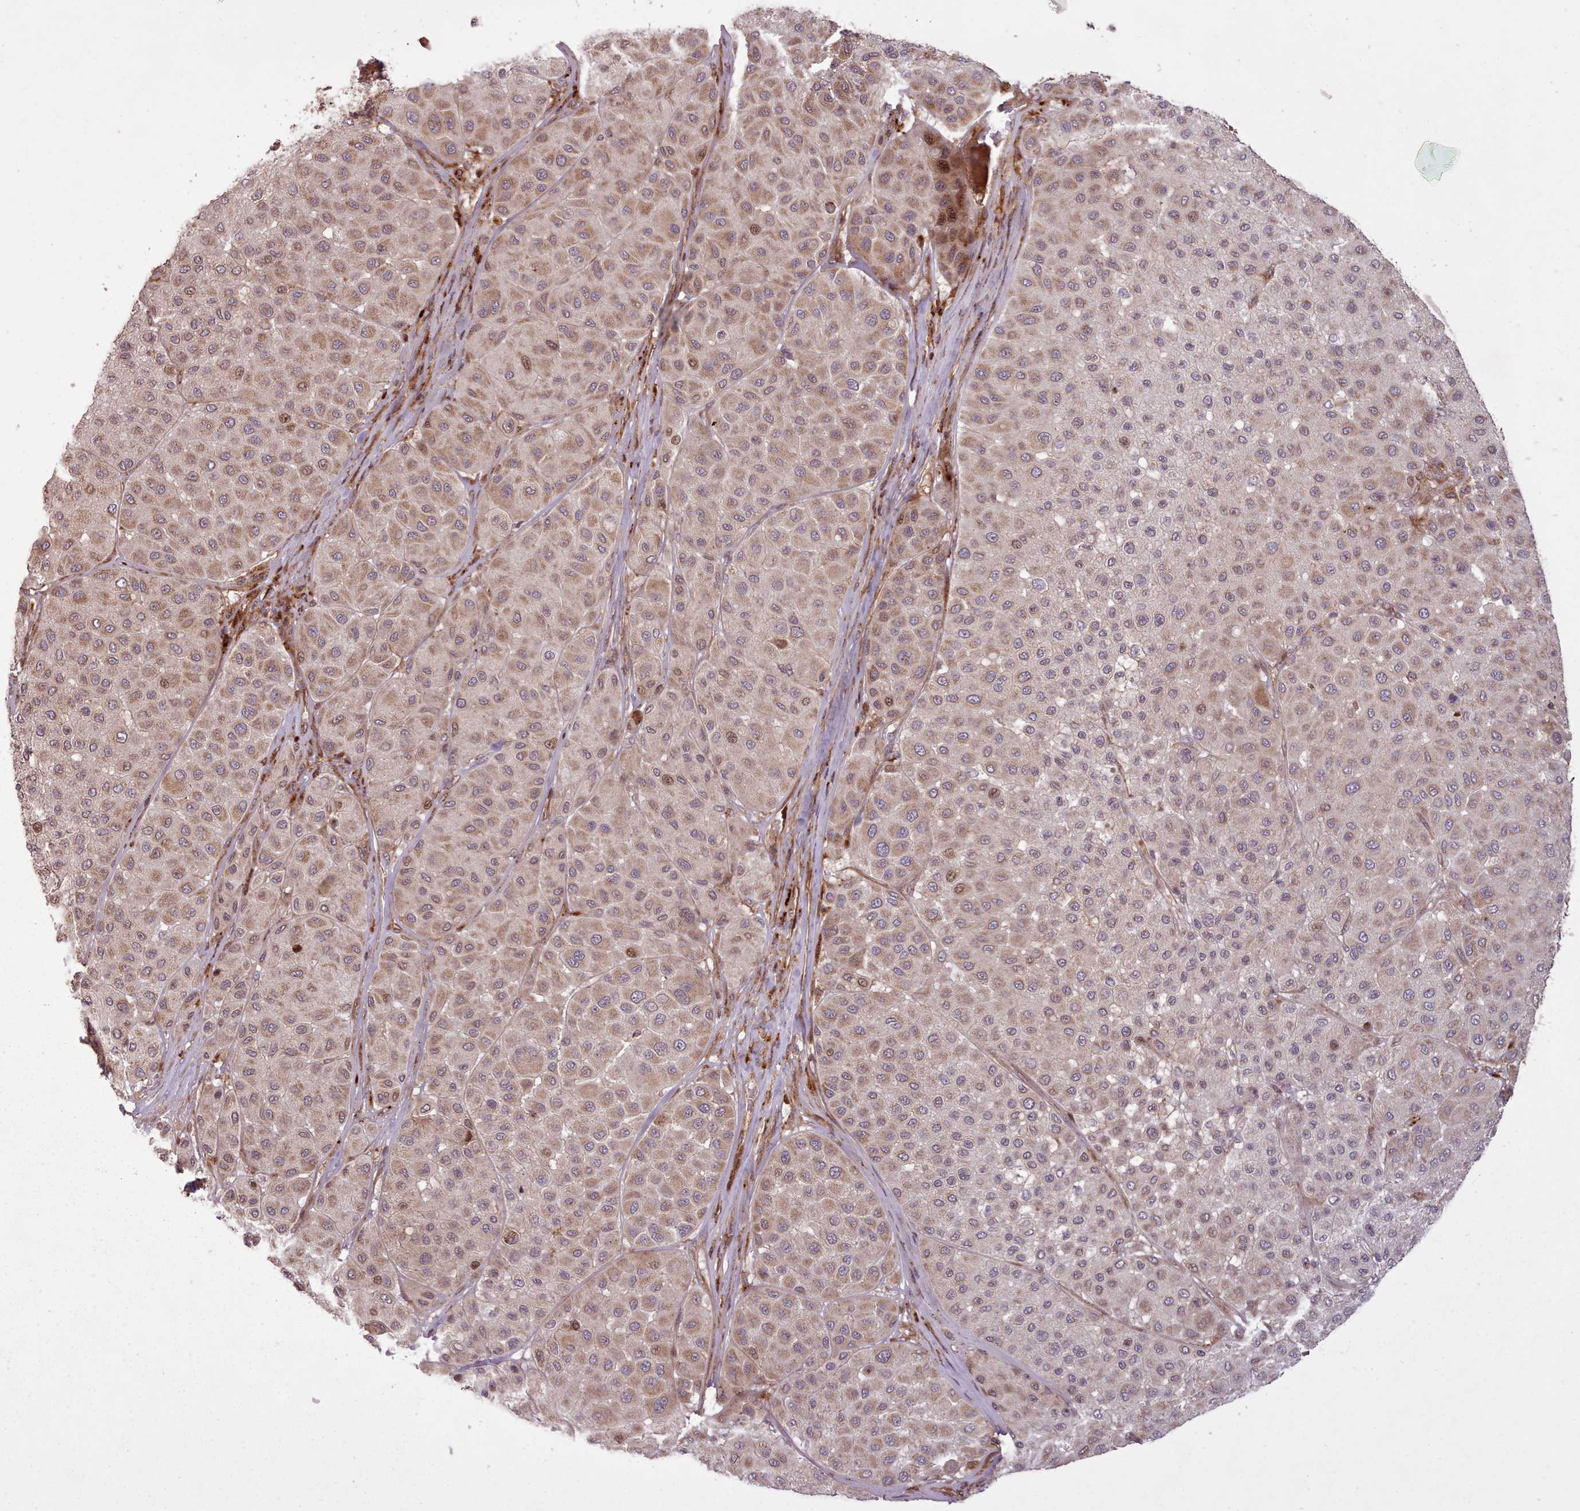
{"staining": {"intensity": "moderate", "quantity": ">75%", "location": "cytoplasmic/membranous,nuclear"}, "tissue": "melanoma", "cell_type": "Tumor cells", "image_type": "cancer", "snomed": [{"axis": "morphology", "description": "Malignant melanoma, Metastatic site"}, {"axis": "topography", "description": "Smooth muscle"}], "caption": "Immunohistochemistry (IHC) micrograph of neoplastic tissue: melanoma stained using immunohistochemistry (IHC) reveals medium levels of moderate protein expression localized specifically in the cytoplasmic/membranous and nuclear of tumor cells, appearing as a cytoplasmic/membranous and nuclear brown color.", "gene": "NLRP7", "patient": {"sex": "male", "age": 41}}